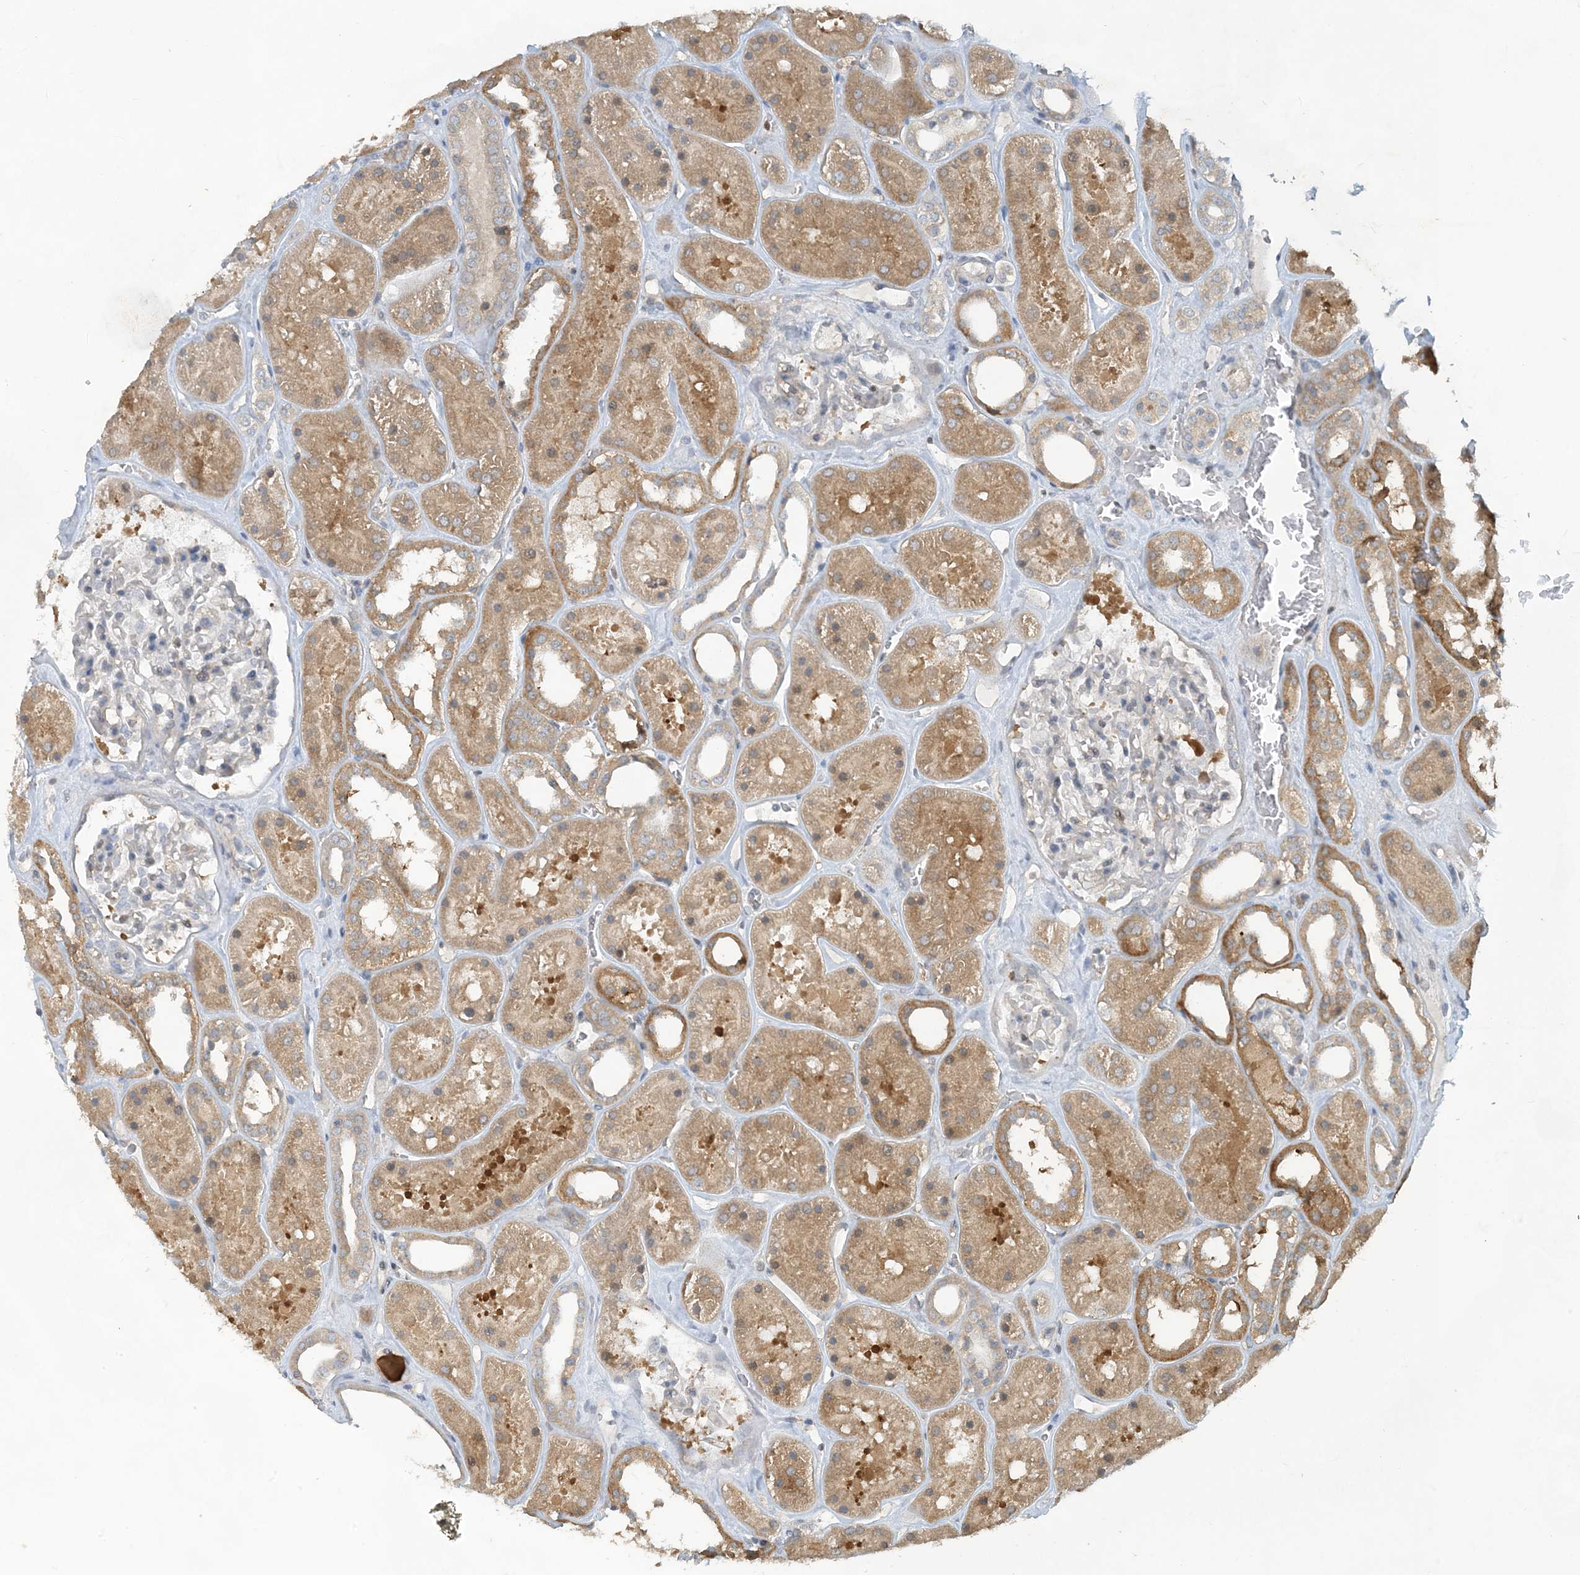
{"staining": {"intensity": "negative", "quantity": "none", "location": "none"}, "tissue": "kidney", "cell_type": "Cells in glomeruli", "image_type": "normal", "snomed": [{"axis": "morphology", "description": "Normal tissue, NOS"}, {"axis": "topography", "description": "Kidney"}], "caption": "An immunohistochemistry photomicrograph of normal kidney is shown. There is no staining in cells in glomeruli of kidney. (Immunohistochemistry (ihc), brightfield microscopy, high magnification).", "gene": "CDS1", "patient": {"sex": "female", "age": 41}}